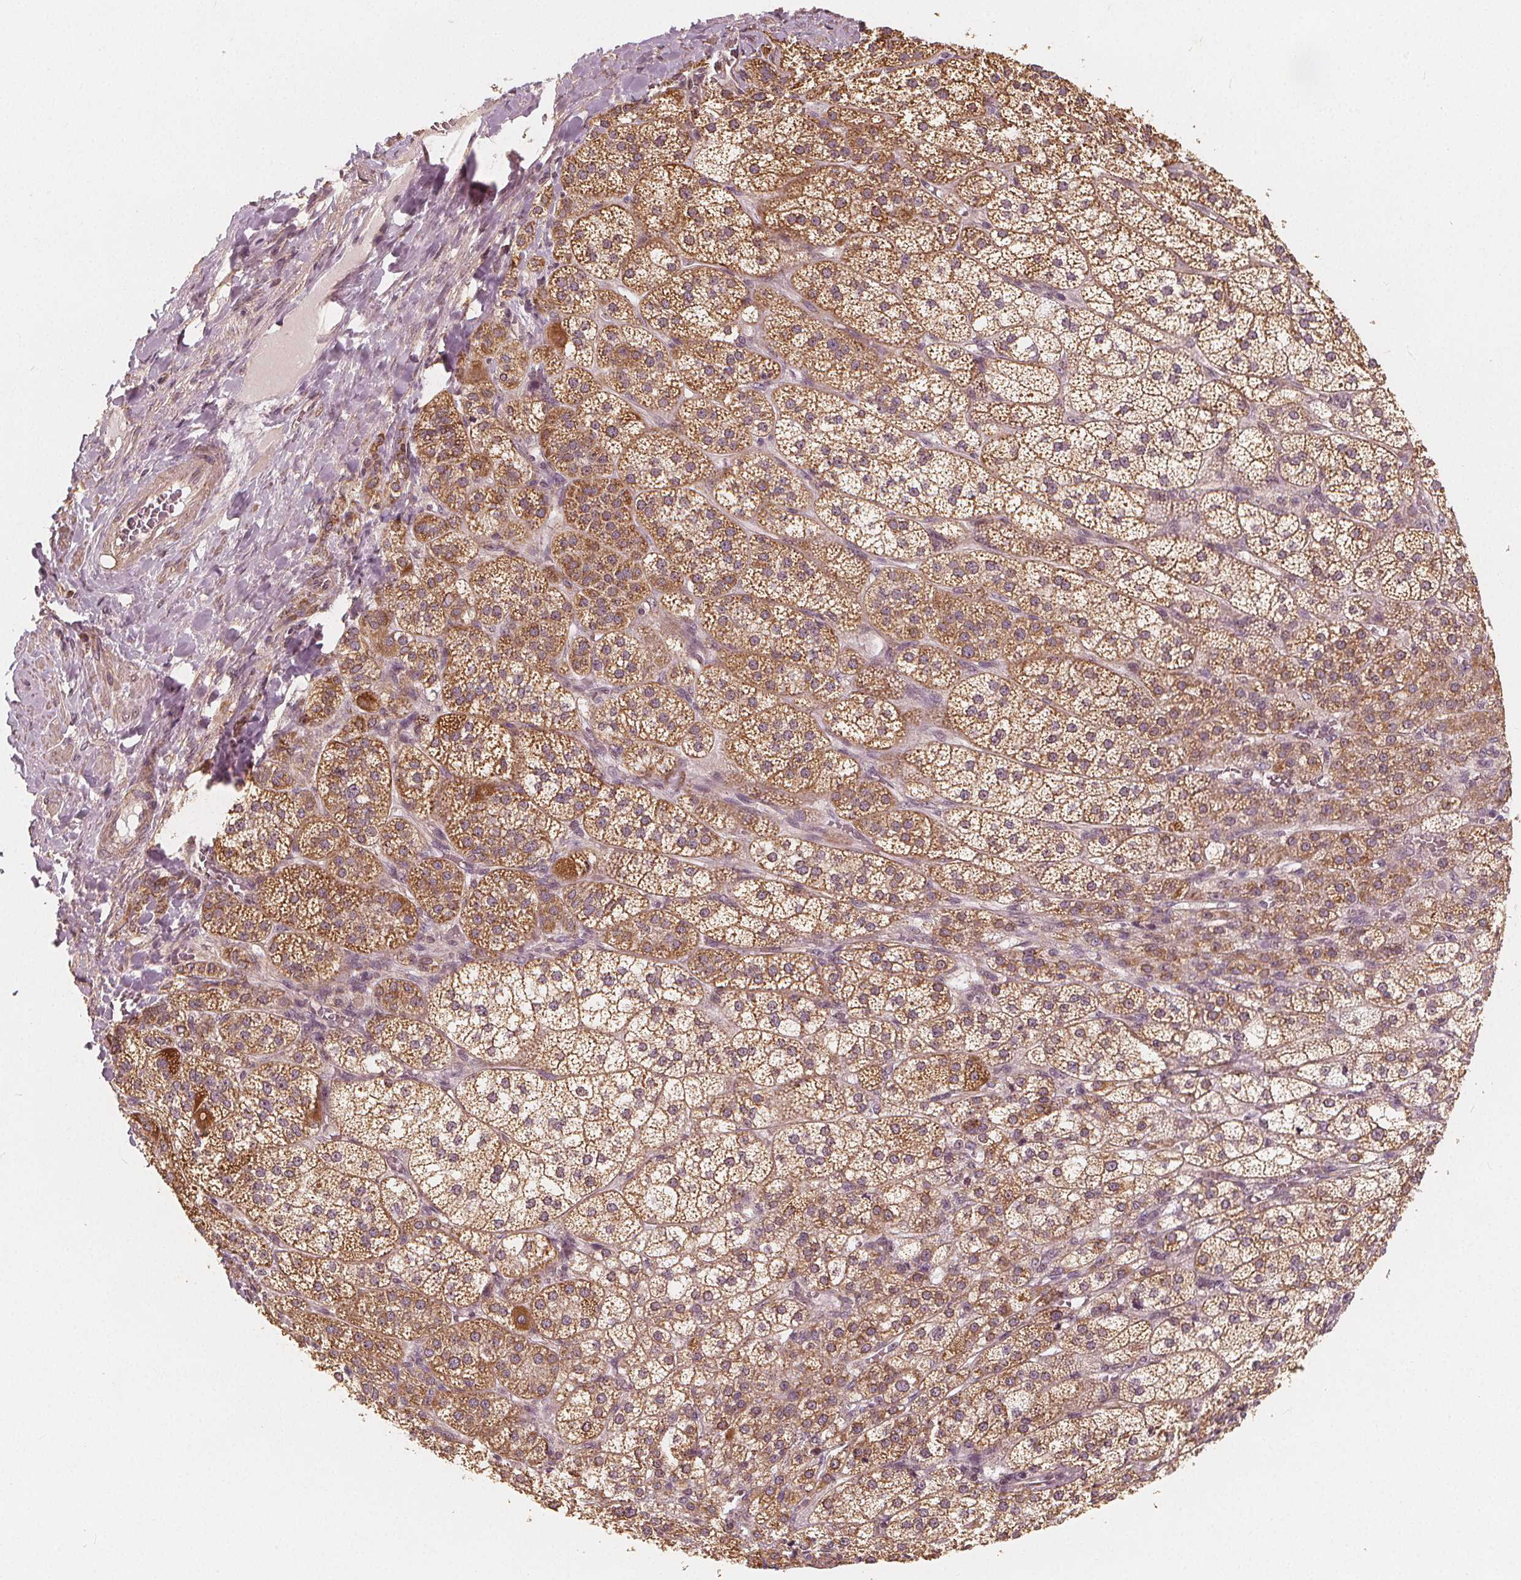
{"staining": {"intensity": "strong", "quantity": ">75%", "location": "cytoplasmic/membranous"}, "tissue": "adrenal gland", "cell_type": "Glandular cells", "image_type": "normal", "snomed": [{"axis": "morphology", "description": "Normal tissue, NOS"}, {"axis": "topography", "description": "Adrenal gland"}], "caption": "Benign adrenal gland was stained to show a protein in brown. There is high levels of strong cytoplasmic/membranous expression in approximately >75% of glandular cells.", "gene": "PEX26", "patient": {"sex": "female", "age": 60}}